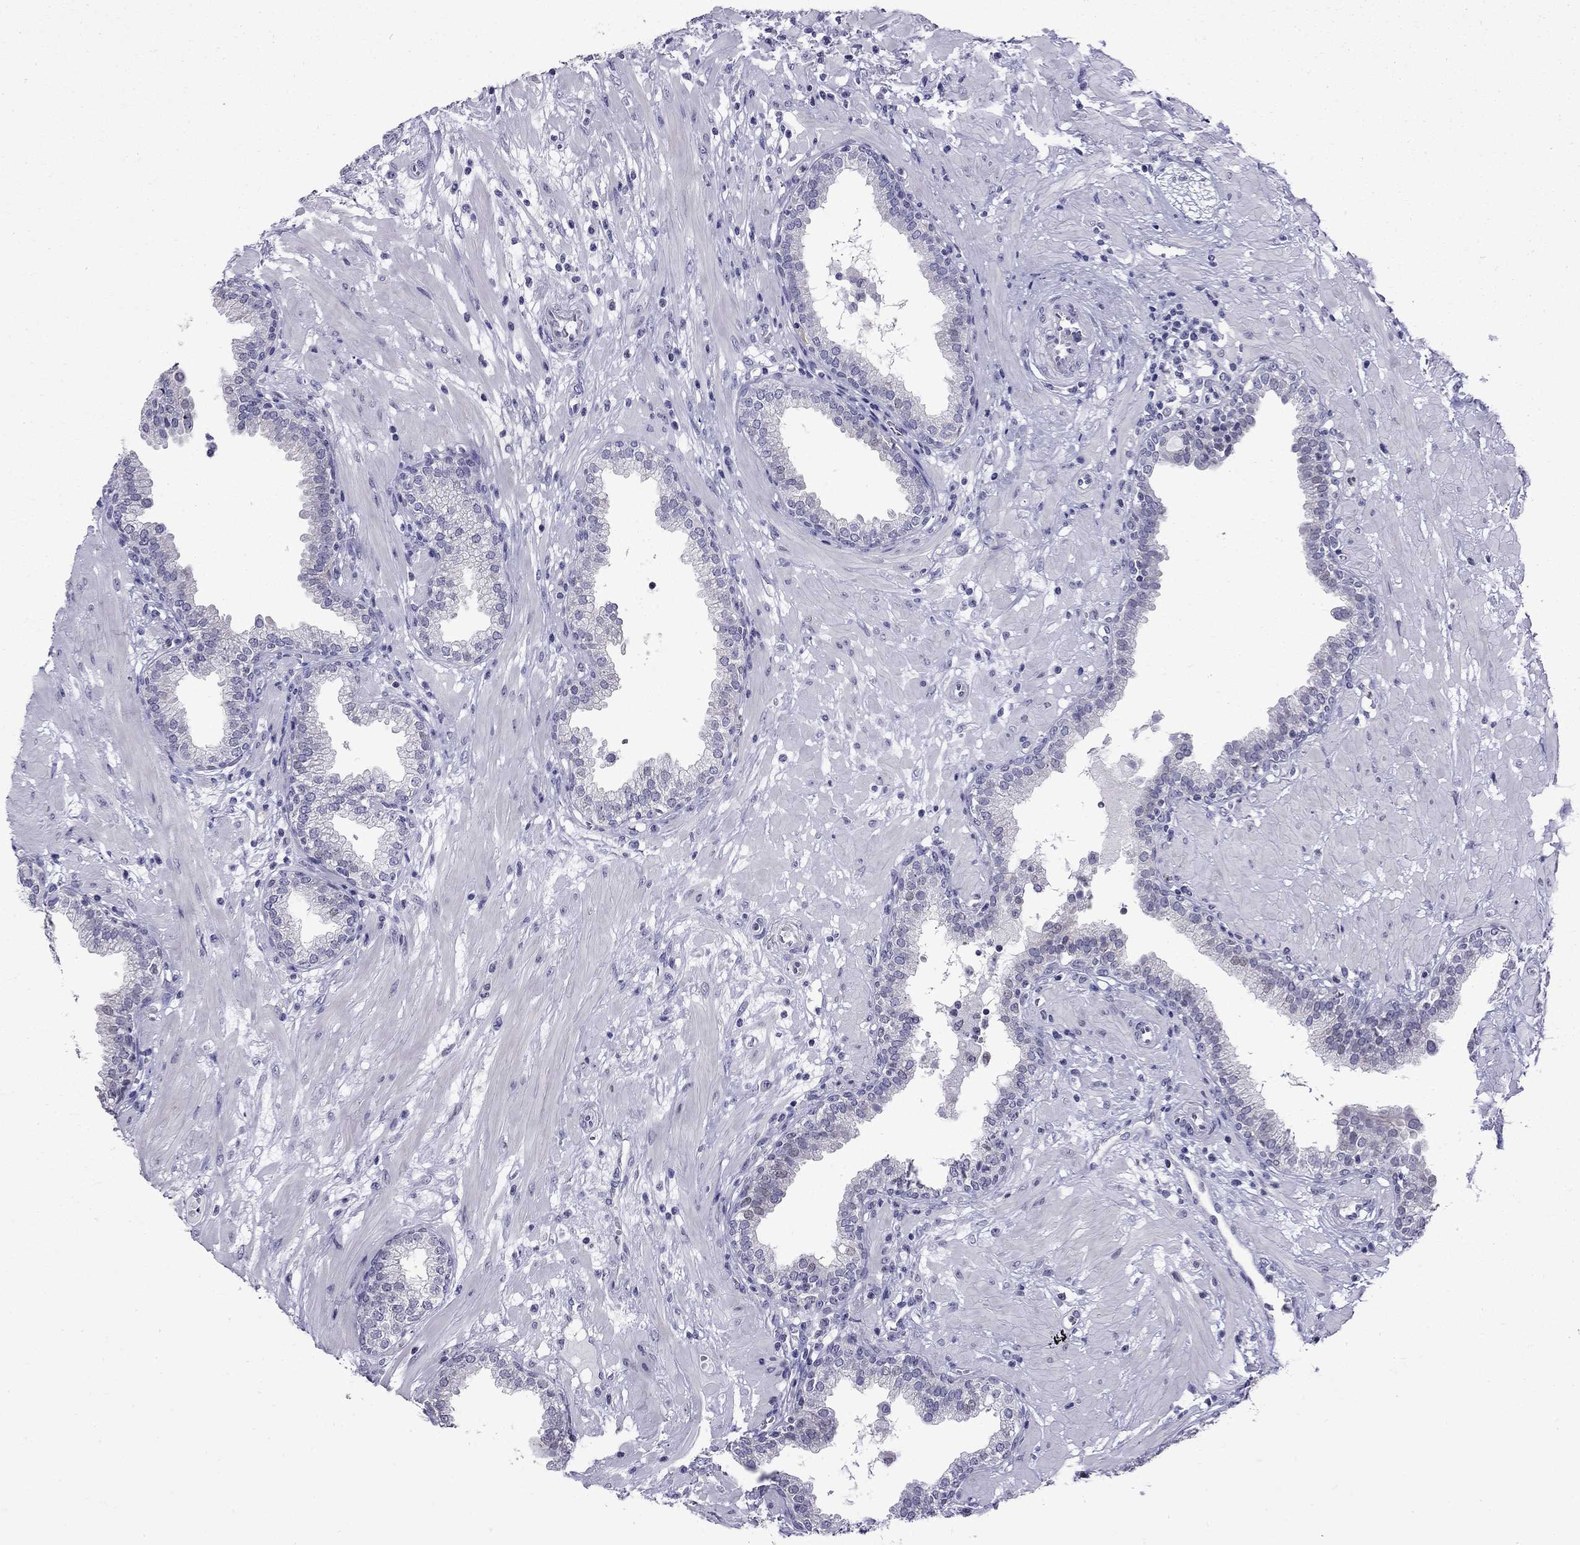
{"staining": {"intensity": "weak", "quantity": "<25%", "location": "cytoplasmic/membranous"}, "tissue": "prostate", "cell_type": "Glandular cells", "image_type": "normal", "snomed": [{"axis": "morphology", "description": "Normal tissue, NOS"}, {"axis": "topography", "description": "Prostate"}], "caption": "Histopathology image shows no protein positivity in glandular cells of unremarkable prostate. (DAB immunohistochemistry, high magnification).", "gene": "MUC15", "patient": {"sex": "male", "age": 64}}